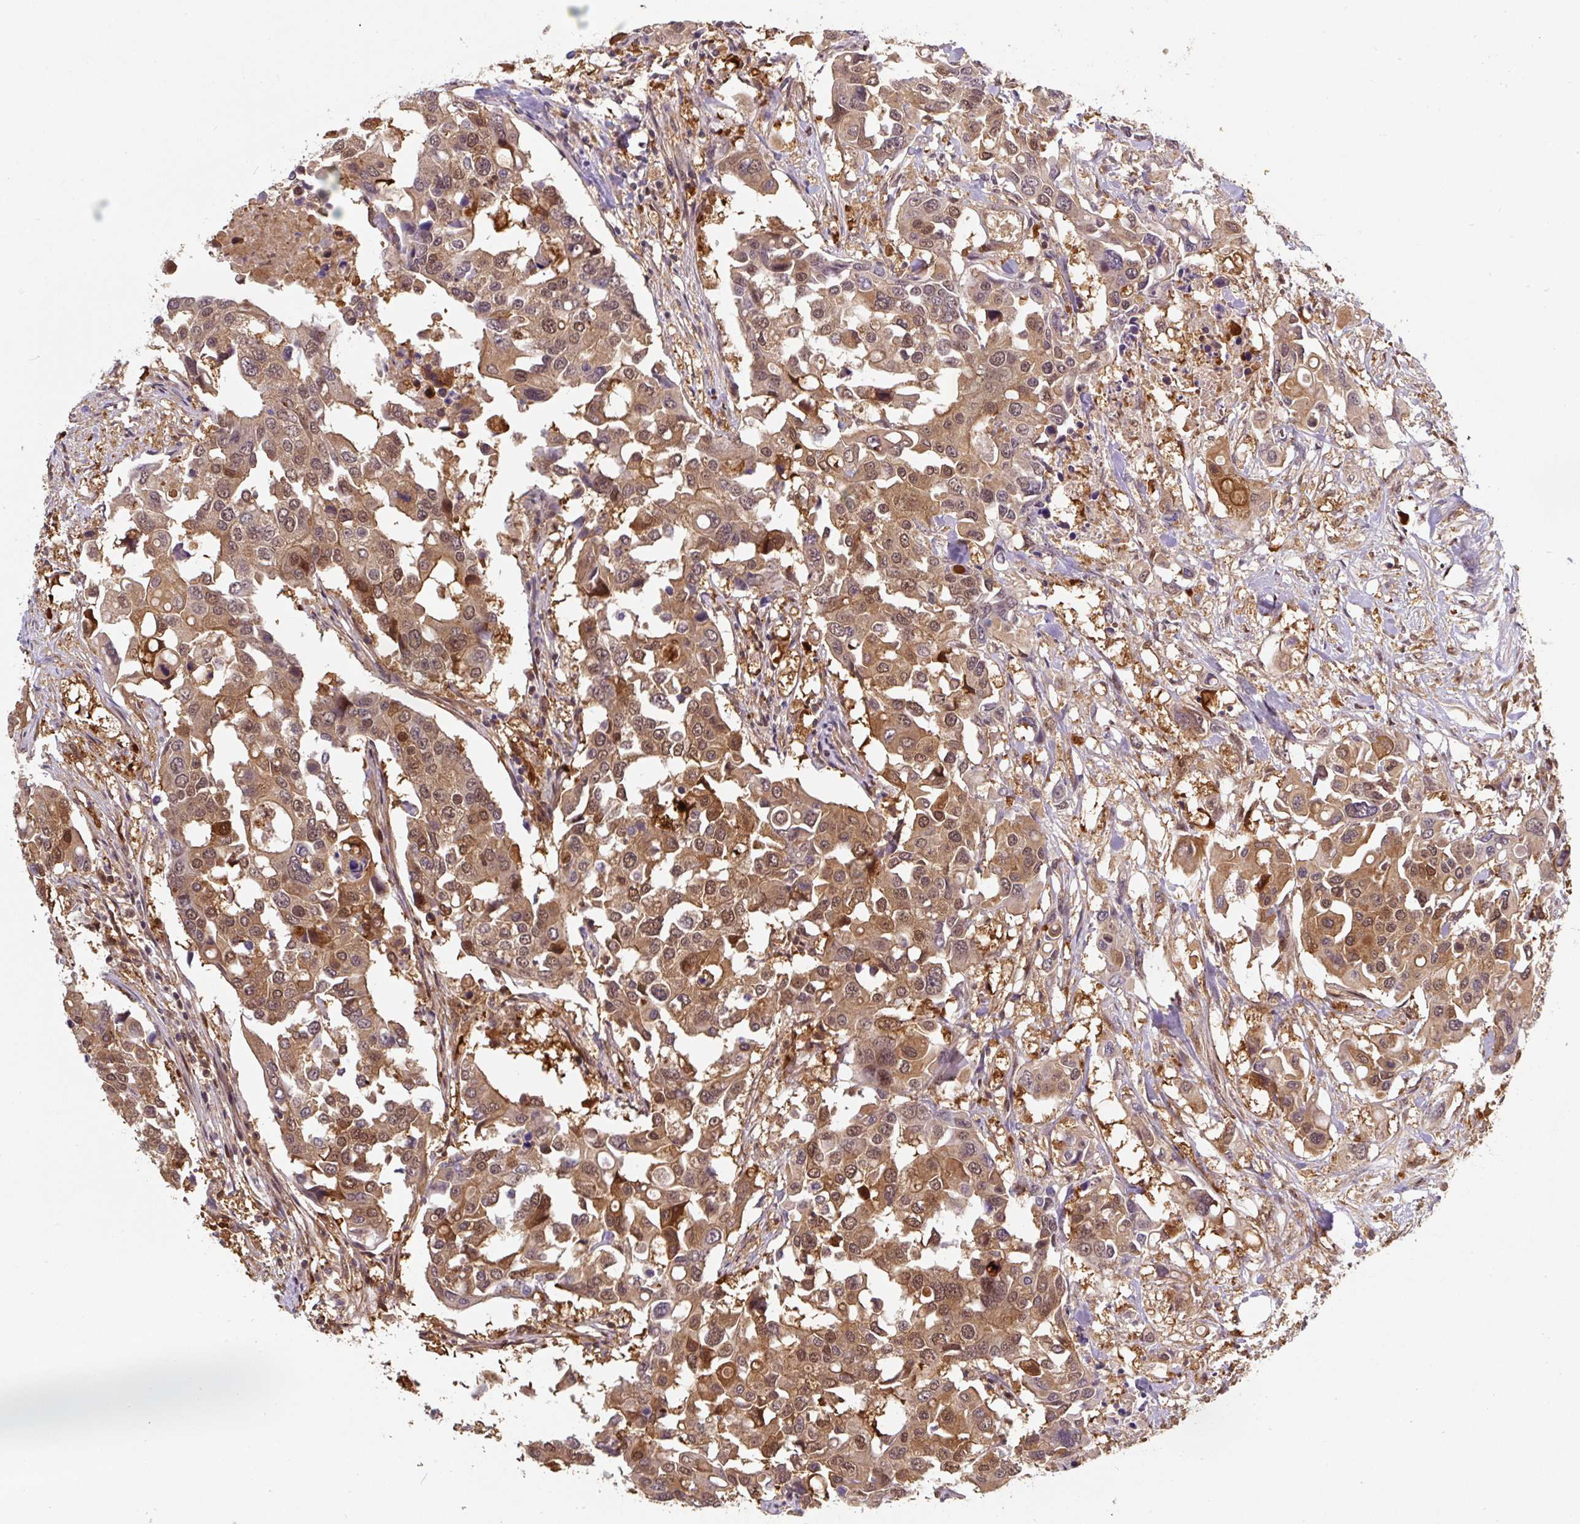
{"staining": {"intensity": "moderate", "quantity": ">75%", "location": "cytoplasmic/membranous,nuclear"}, "tissue": "colorectal cancer", "cell_type": "Tumor cells", "image_type": "cancer", "snomed": [{"axis": "morphology", "description": "Adenocarcinoma, NOS"}, {"axis": "topography", "description": "Colon"}], "caption": "This micrograph exhibits colorectal adenocarcinoma stained with immunohistochemistry (IHC) to label a protein in brown. The cytoplasmic/membranous and nuclear of tumor cells show moderate positivity for the protein. Nuclei are counter-stained blue.", "gene": "ST13", "patient": {"sex": "male", "age": 77}}